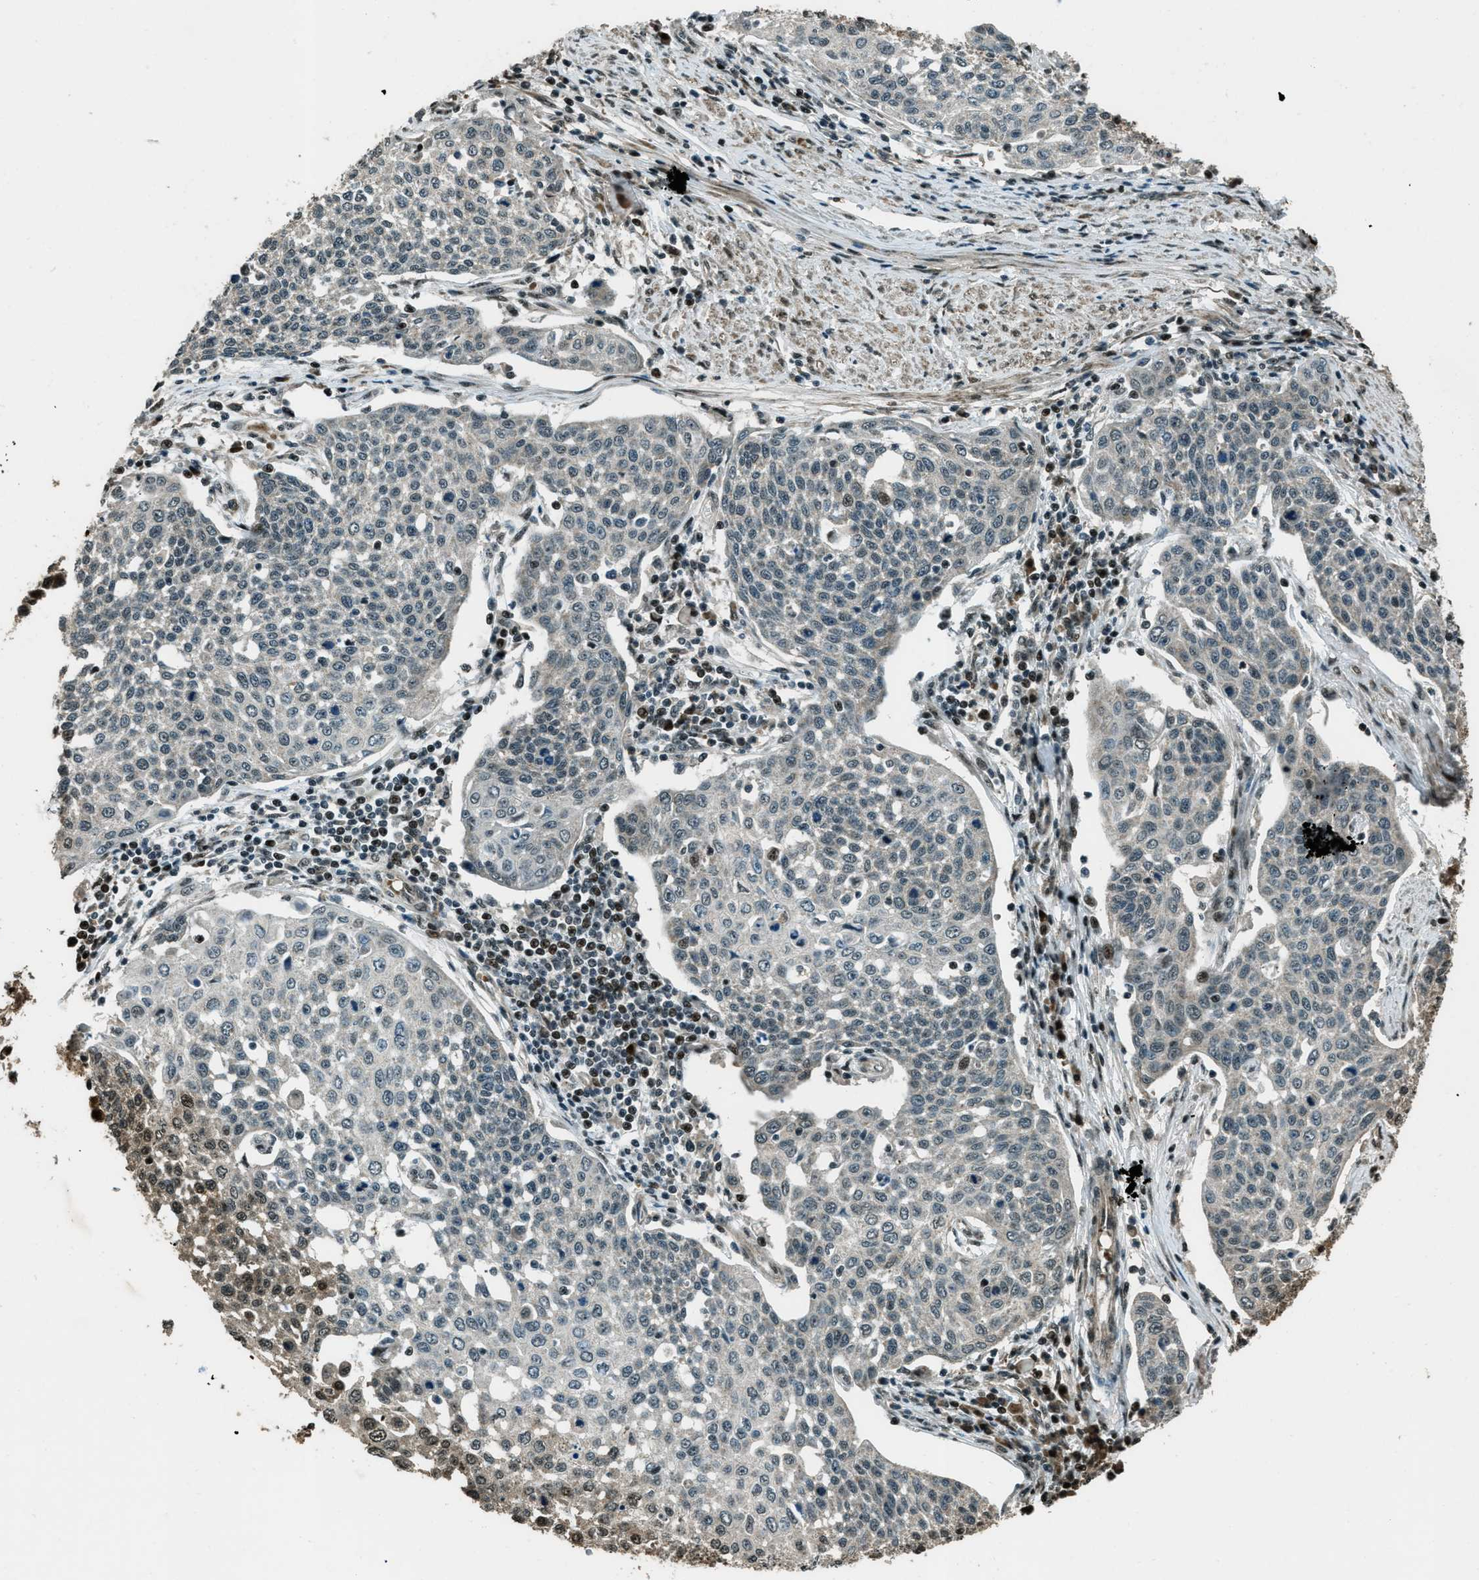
{"staining": {"intensity": "moderate", "quantity": "<25%", "location": "nuclear"}, "tissue": "cervical cancer", "cell_type": "Tumor cells", "image_type": "cancer", "snomed": [{"axis": "morphology", "description": "Squamous cell carcinoma, NOS"}, {"axis": "topography", "description": "Cervix"}], "caption": "Tumor cells reveal low levels of moderate nuclear expression in about <25% of cells in cervical cancer.", "gene": "TARDBP", "patient": {"sex": "female", "age": 34}}